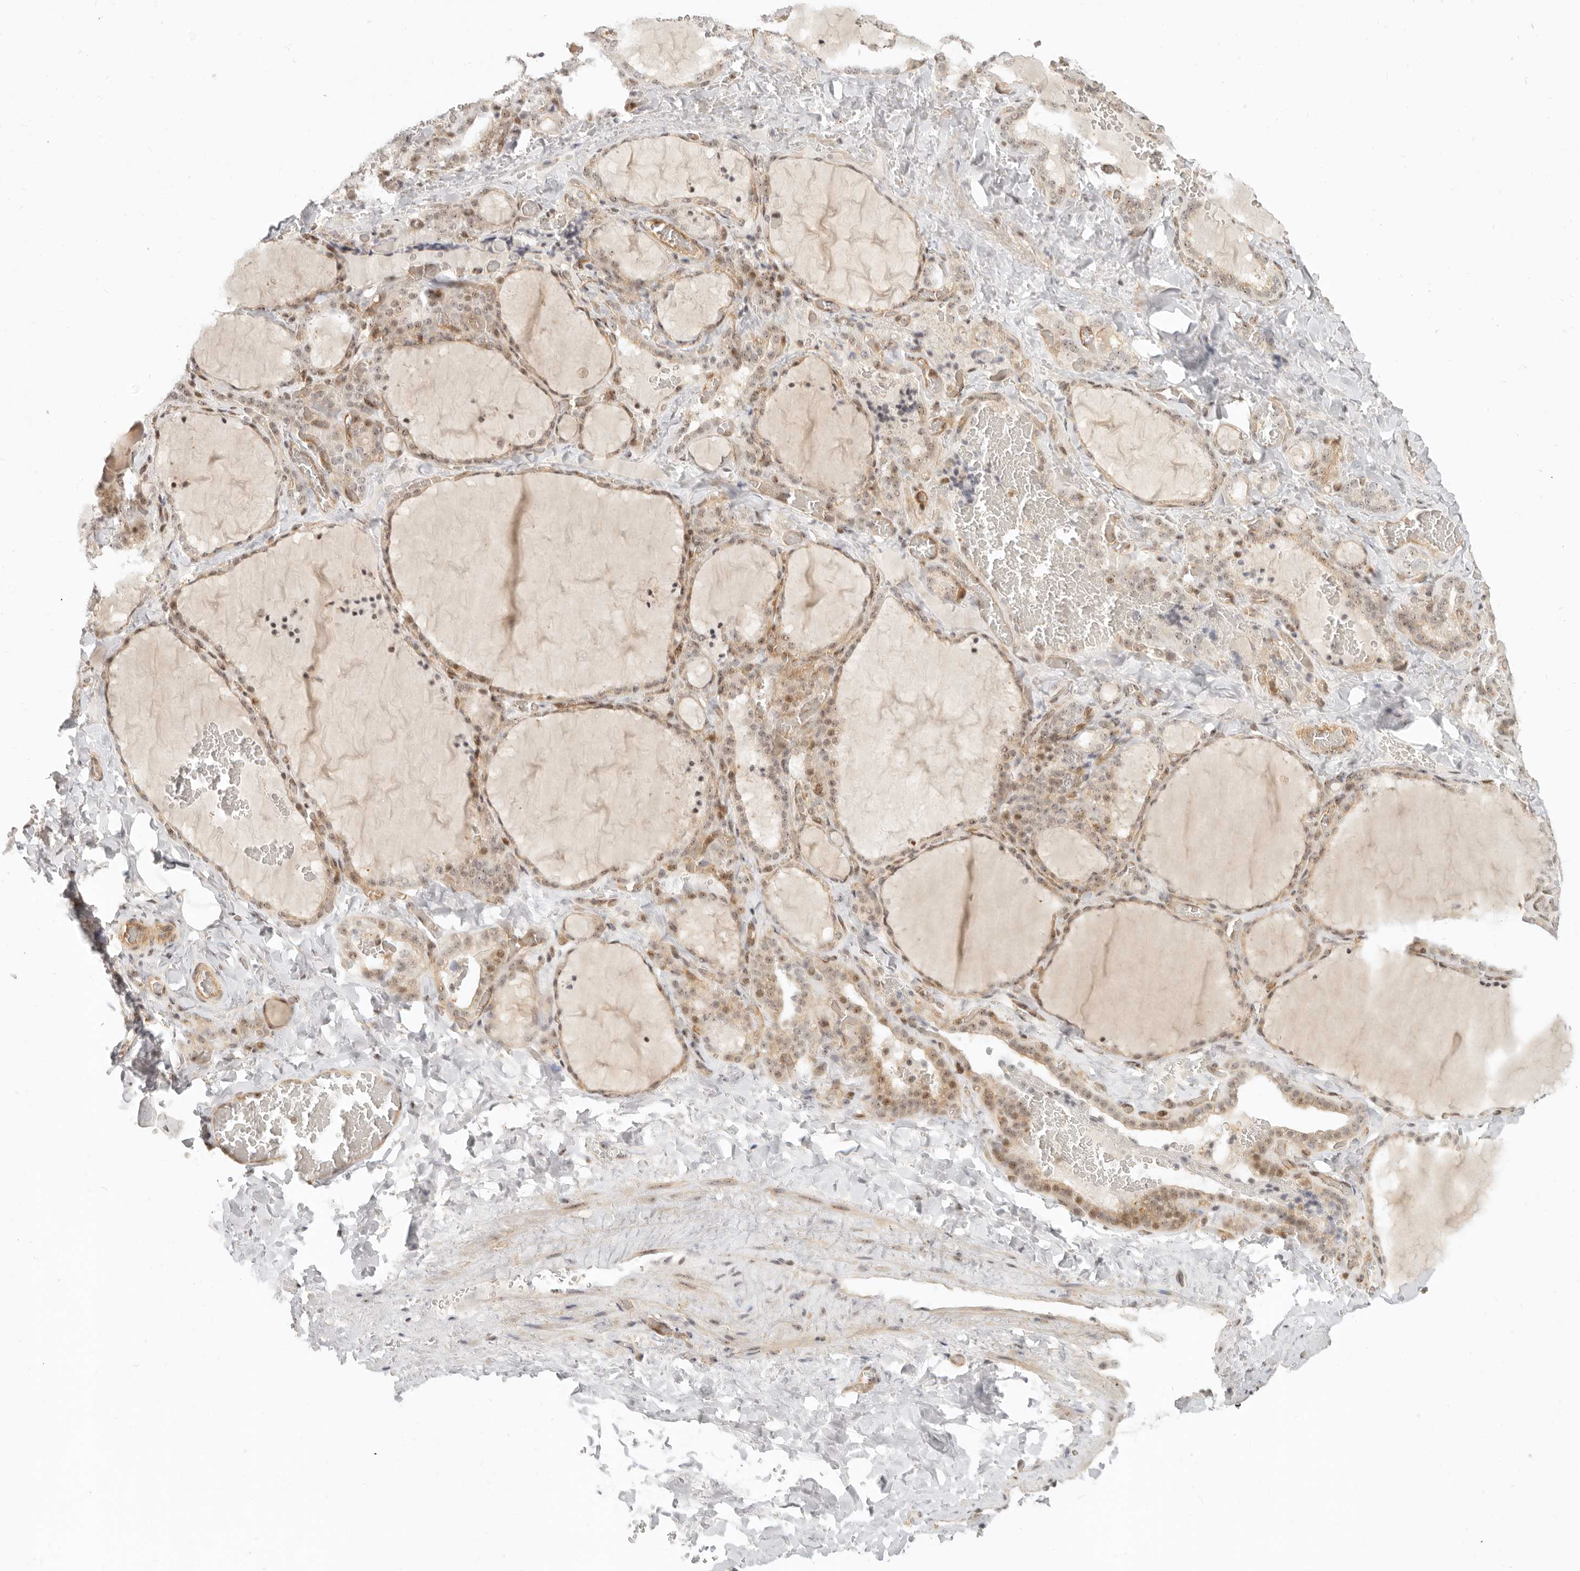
{"staining": {"intensity": "moderate", "quantity": ">75%", "location": "cytoplasmic/membranous,nuclear"}, "tissue": "thyroid gland", "cell_type": "Glandular cells", "image_type": "normal", "snomed": [{"axis": "morphology", "description": "Normal tissue, NOS"}, {"axis": "topography", "description": "Thyroid gland"}], "caption": "The photomicrograph displays immunohistochemical staining of normal thyroid gland. There is moderate cytoplasmic/membranous,nuclear expression is present in about >75% of glandular cells. (DAB IHC with brightfield microscopy, high magnification).", "gene": "BAP1", "patient": {"sex": "female", "age": 22}}